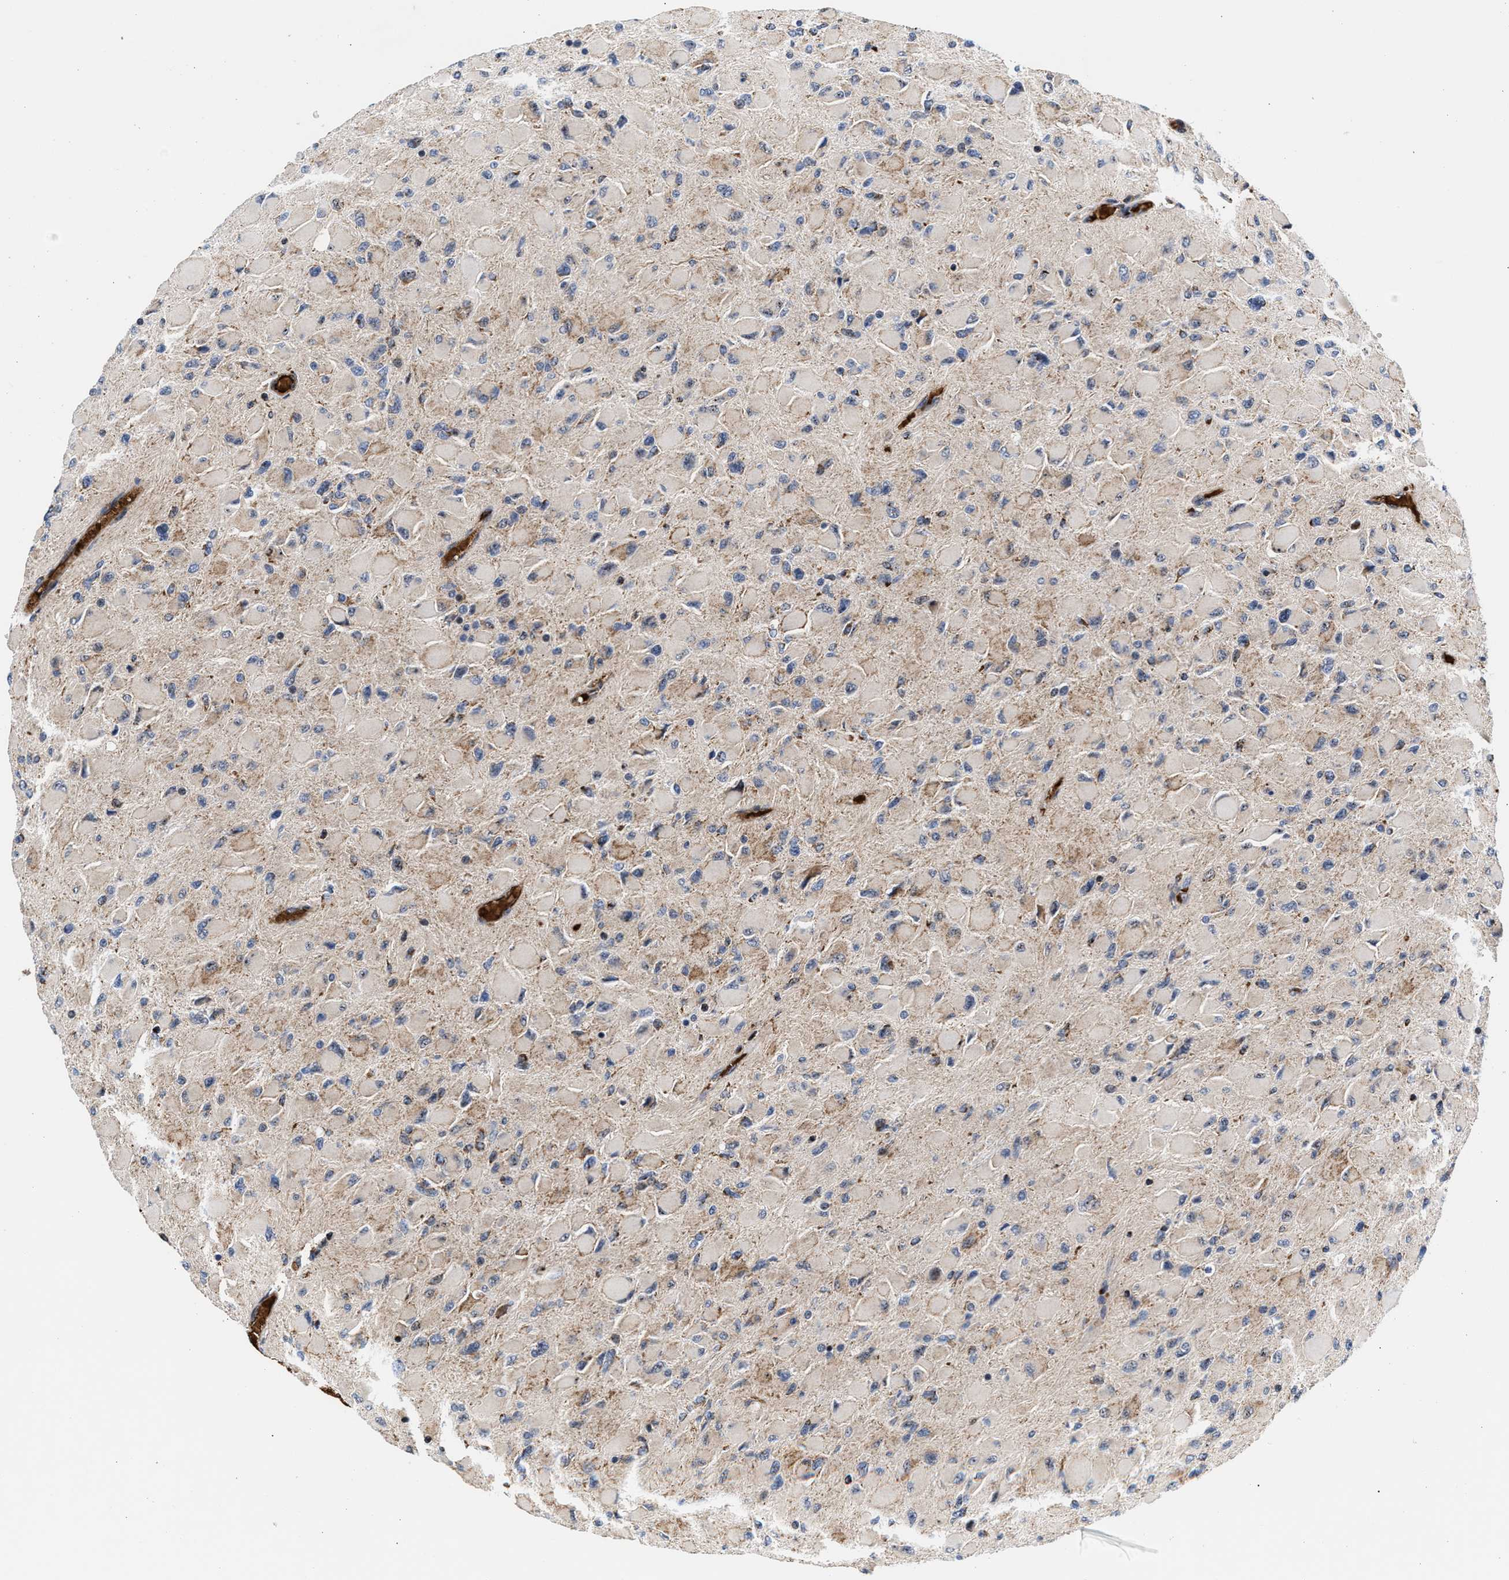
{"staining": {"intensity": "weak", "quantity": "25%-75%", "location": "cytoplasmic/membranous"}, "tissue": "glioma", "cell_type": "Tumor cells", "image_type": "cancer", "snomed": [{"axis": "morphology", "description": "Glioma, malignant, High grade"}, {"axis": "topography", "description": "Cerebral cortex"}], "caption": "IHC (DAB (3,3'-diaminobenzidine)) staining of human malignant glioma (high-grade) demonstrates weak cytoplasmic/membranous protein positivity in about 25%-75% of tumor cells. Using DAB (3,3'-diaminobenzidine) (brown) and hematoxylin (blue) stains, captured at high magnification using brightfield microscopy.", "gene": "SGK1", "patient": {"sex": "female", "age": 36}}